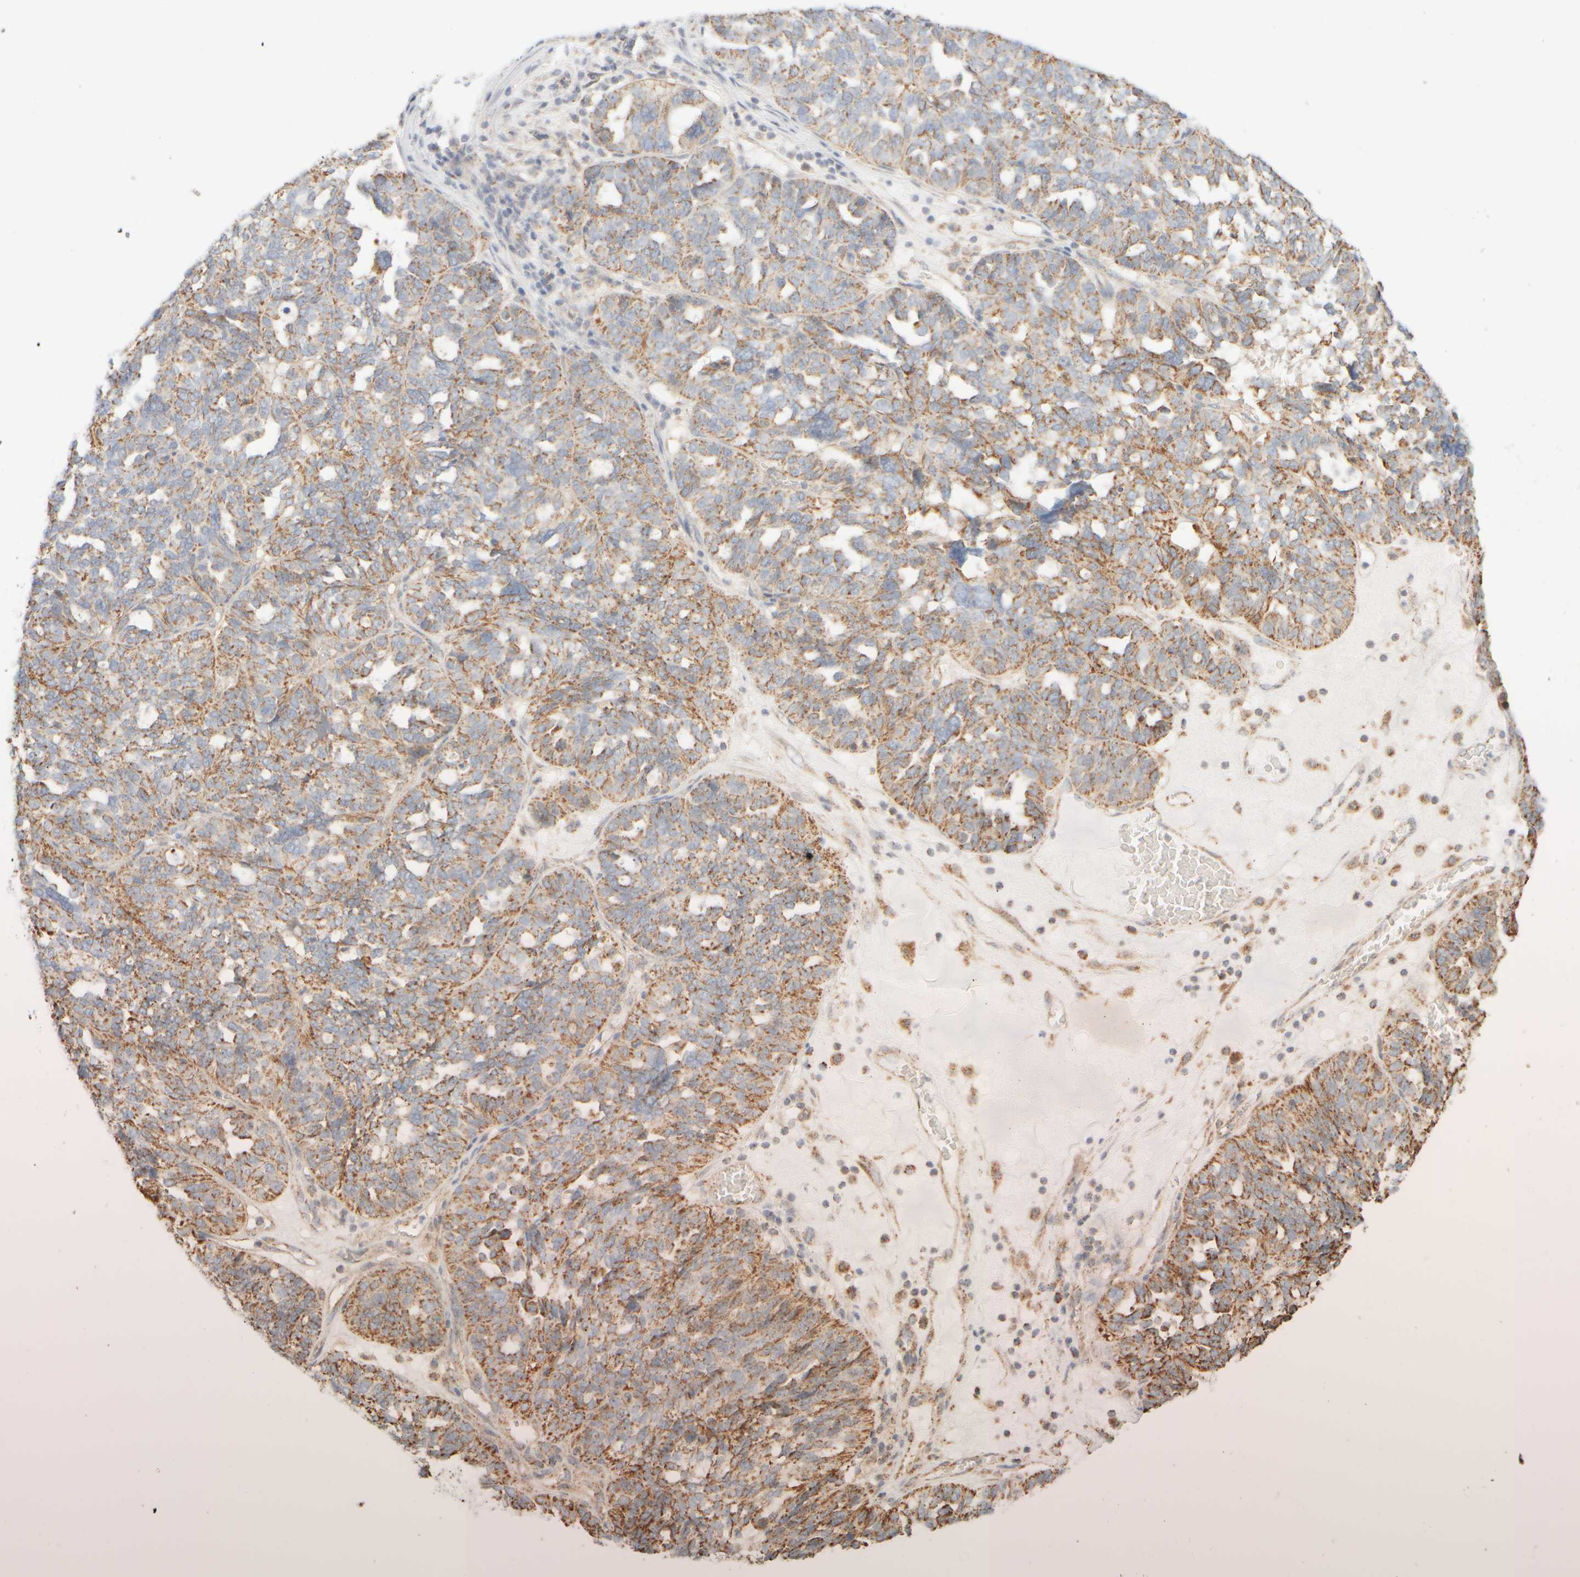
{"staining": {"intensity": "moderate", "quantity": ">75%", "location": "cytoplasmic/membranous"}, "tissue": "ovarian cancer", "cell_type": "Tumor cells", "image_type": "cancer", "snomed": [{"axis": "morphology", "description": "Cystadenocarcinoma, serous, NOS"}, {"axis": "topography", "description": "Ovary"}], "caption": "Tumor cells exhibit medium levels of moderate cytoplasmic/membranous expression in about >75% of cells in human ovarian cancer.", "gene": "APBB2", "patient": {"sex": "female", "age": 59}}